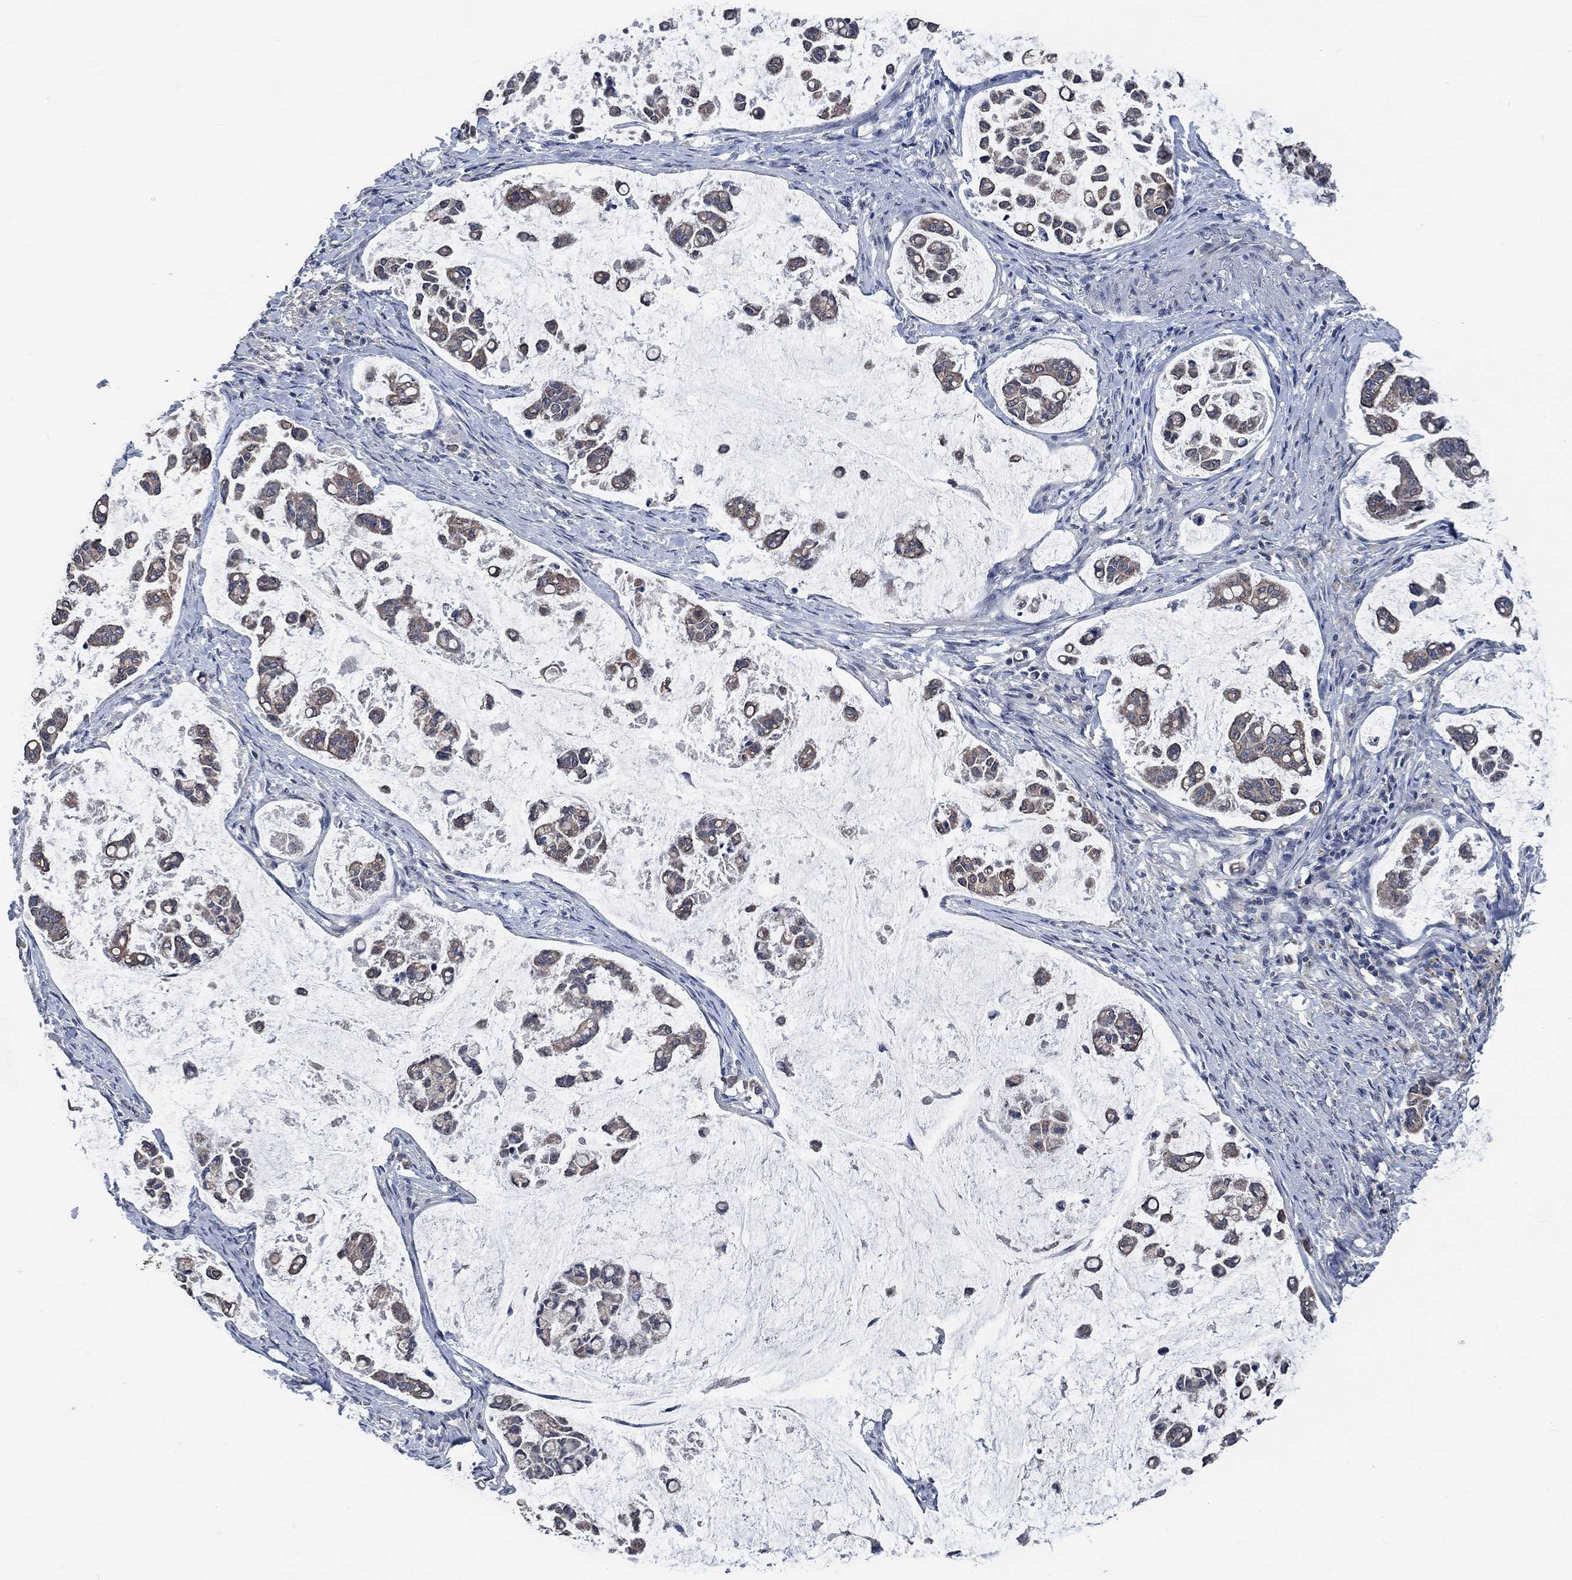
{"staining": {"intensity": "moderate", "quantity": ">75%", "location": "cytoplasmic/membranous"}, "tissue": "stomach cancer", "cell_type": "Tumor cells", "image_type": "cancer", "snomed": [{"axis": "morphology", "description": "Adenocarcinoma, NOS"}, {"axis": "topography", "description": "Stomach"}], "caption": "About >75% of tumor cells in human stomach cancer display moderate cytoplasmic/membranous protein expression as visualized by brown immunohistochemical staining.", "gene": "OBSCN", "patient": {"sex": "male", "age": 82}}